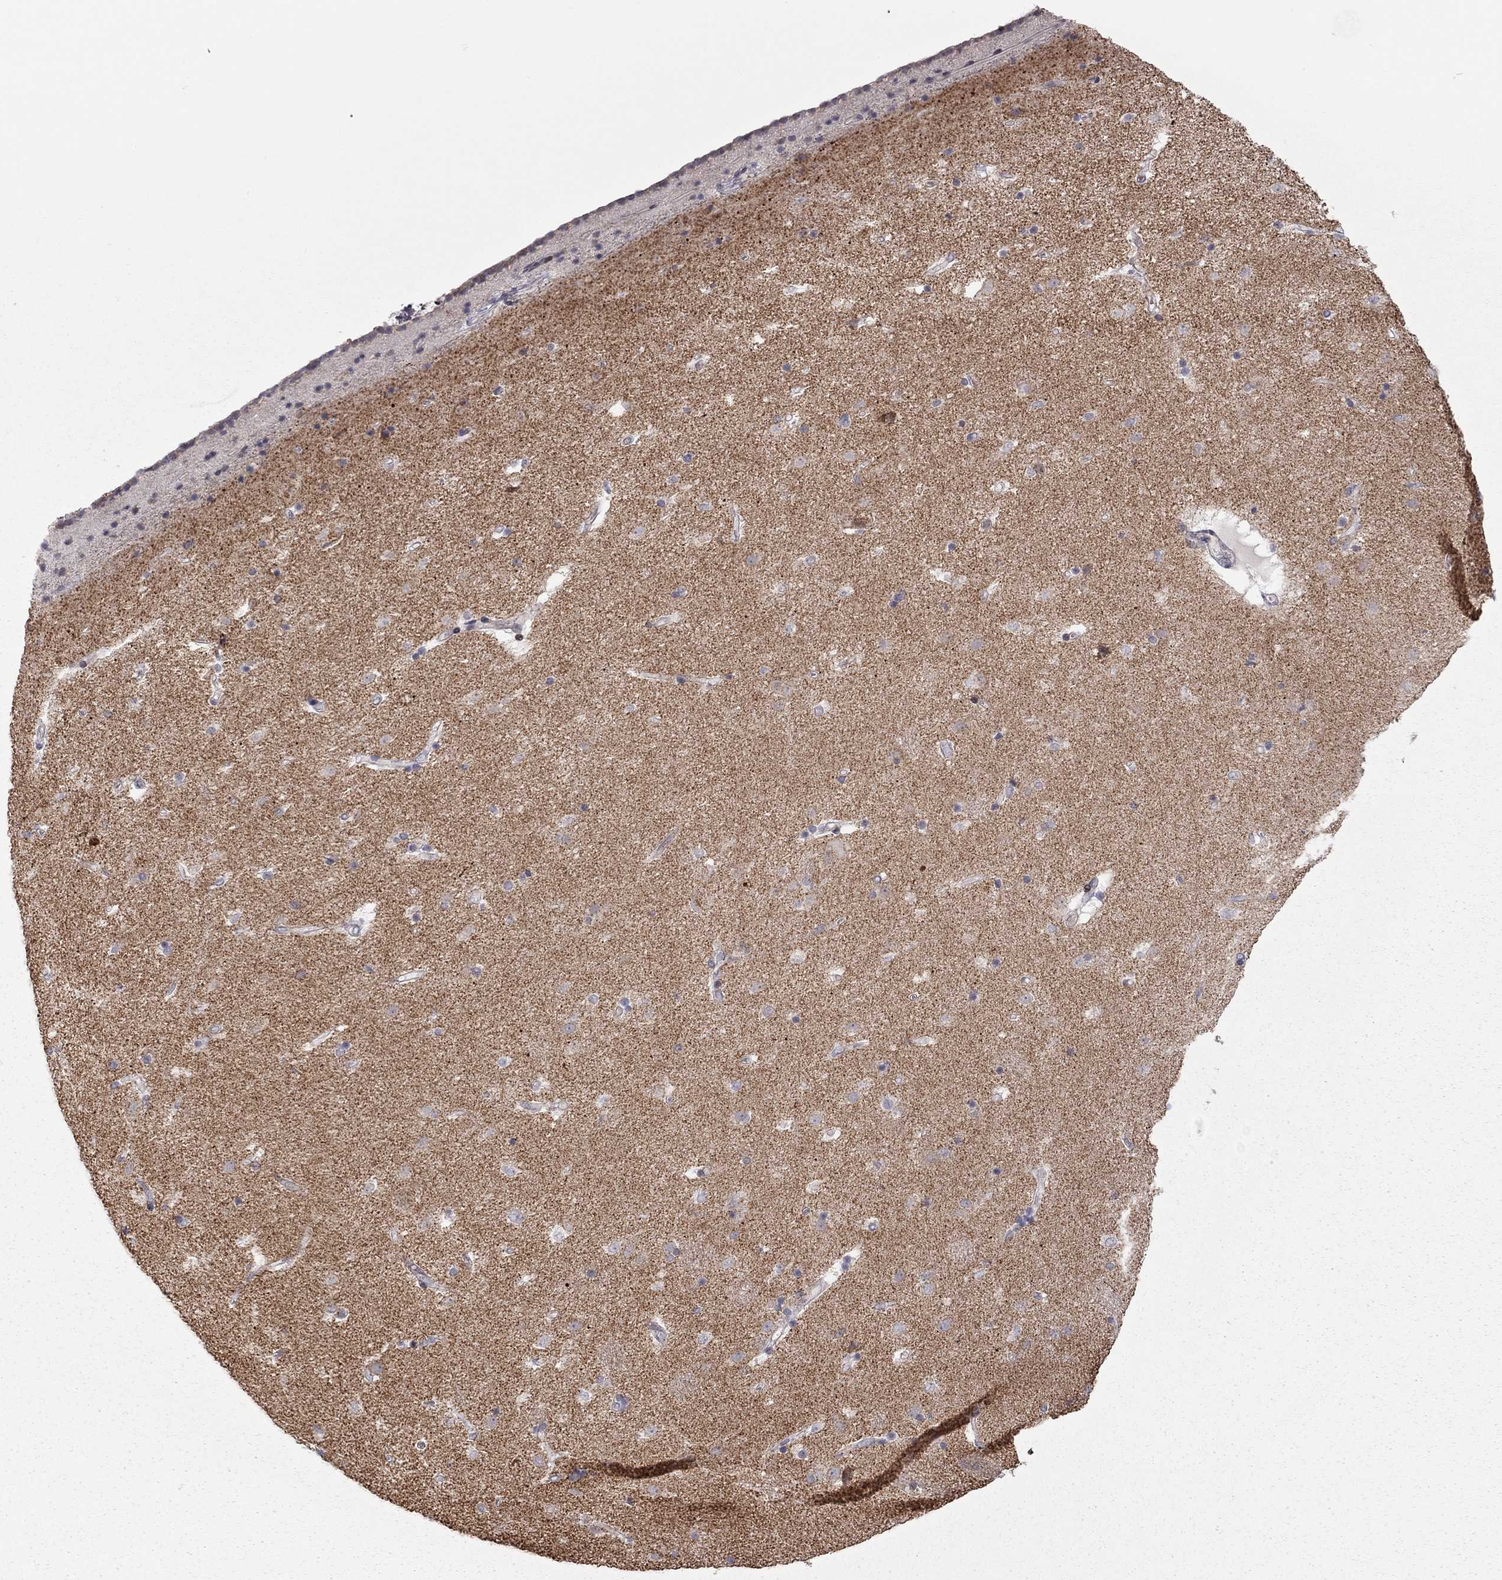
{"staining": {"intensity": "negative", "quantity": "none", "location": "none"}, "tissue": "caudate", "cell_type": "Glial cells", "image_type": "normal", "snomed": [{"axis": "morphology", "description": "Normal tissue, NOS"}, {"axis": "topography", "description": "Lateral ventricle wall"}], "caption": "DAB immunohistochemical staining of unremarkable caudate displays no significant staining in glial cells.", "gene": "MC3R", "patient": {"sex": "female", "age": 71}}